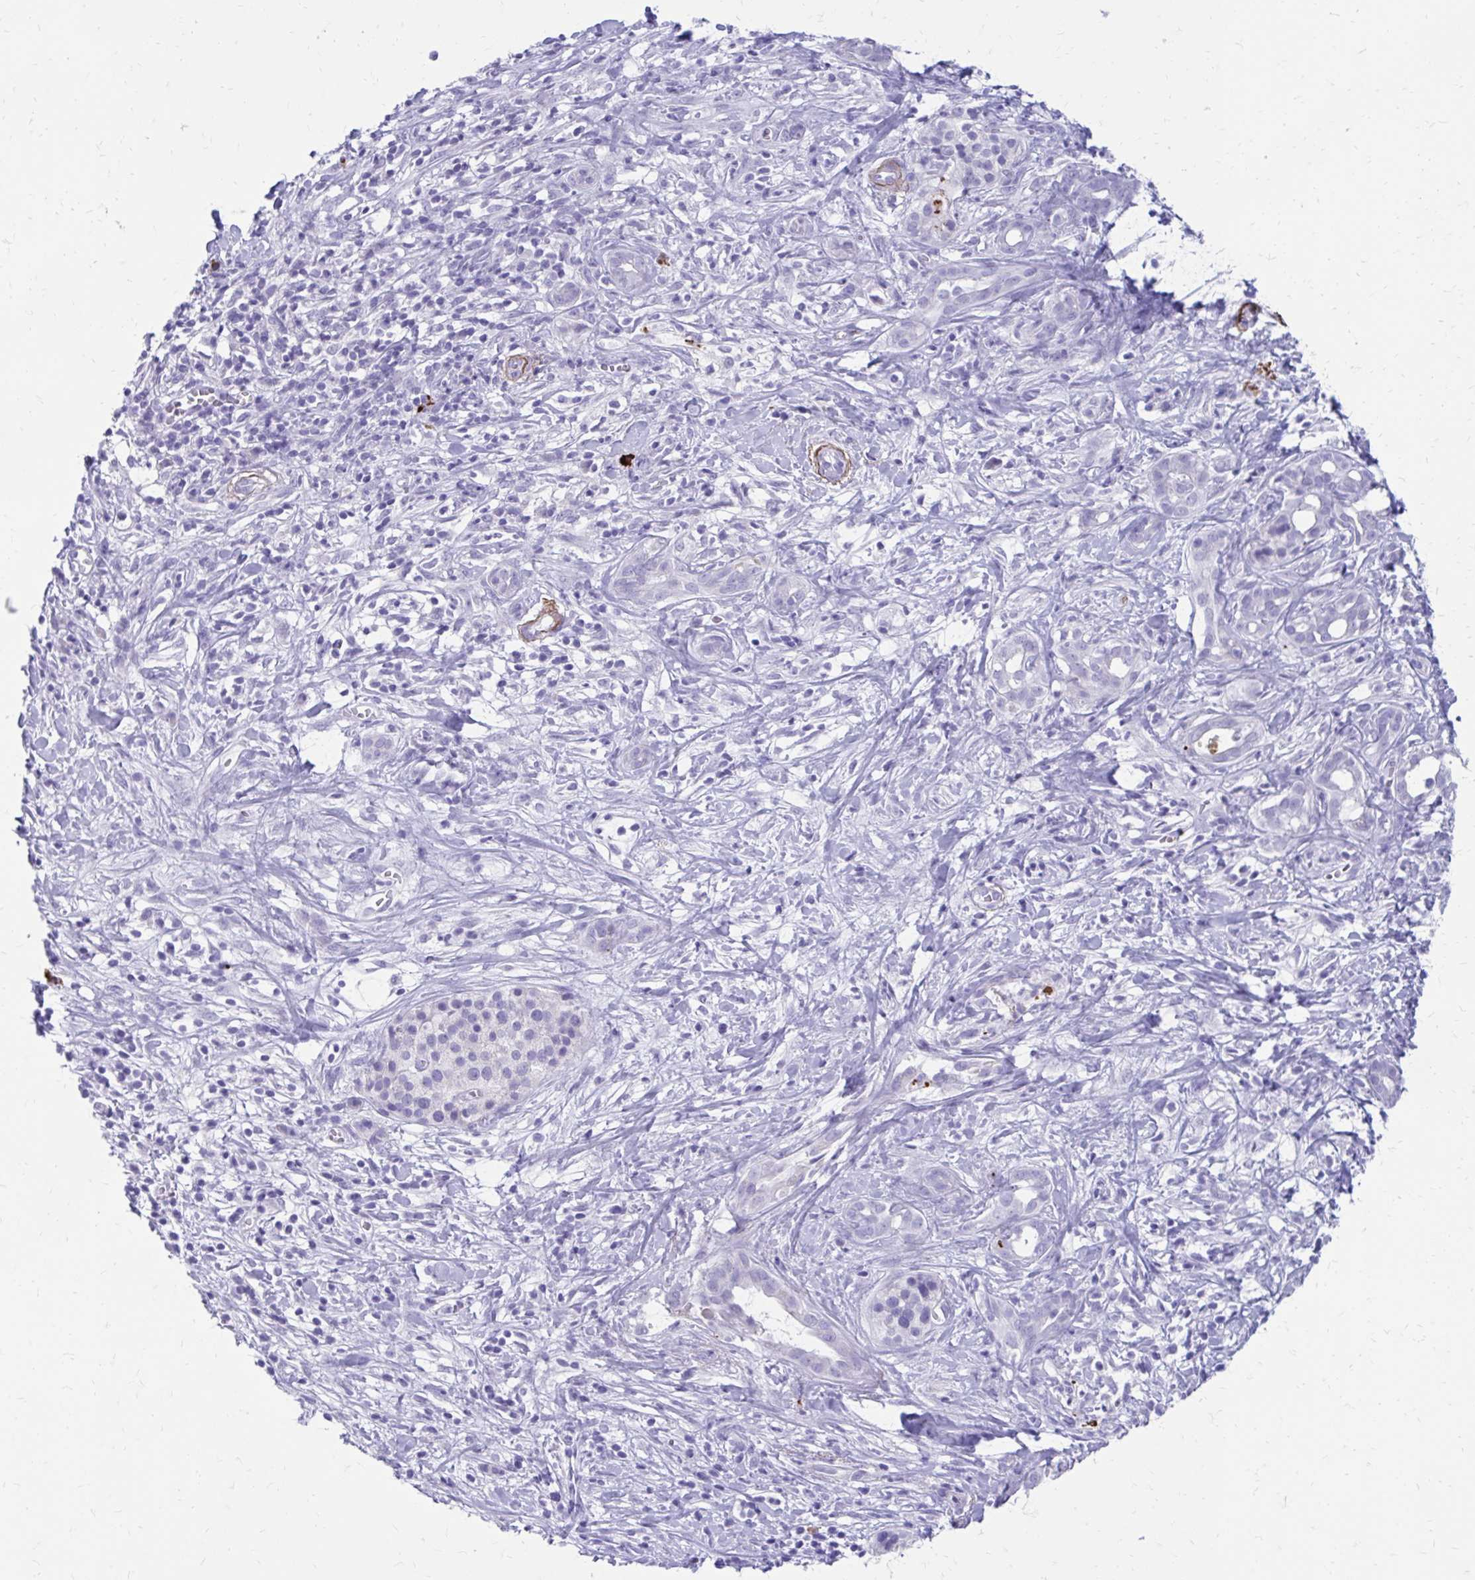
{"staining": {"intensity": "negative", "quantity": "none", "location": "none"}, "tissue": "pancreatic cancer", "cell_type": "Tumor cells", "image_type": "cancer", "snomed": [{"axis": "morphology", "description": "Adenocarcinoma, NOS"}, {"axis": "topography", "description": "Pancreas"}], "caption": "There is no significant staining in tumor cells of pancreatic cancer.", "gene": "SATL1", "patient": {"sex": "male", "age": 61}}